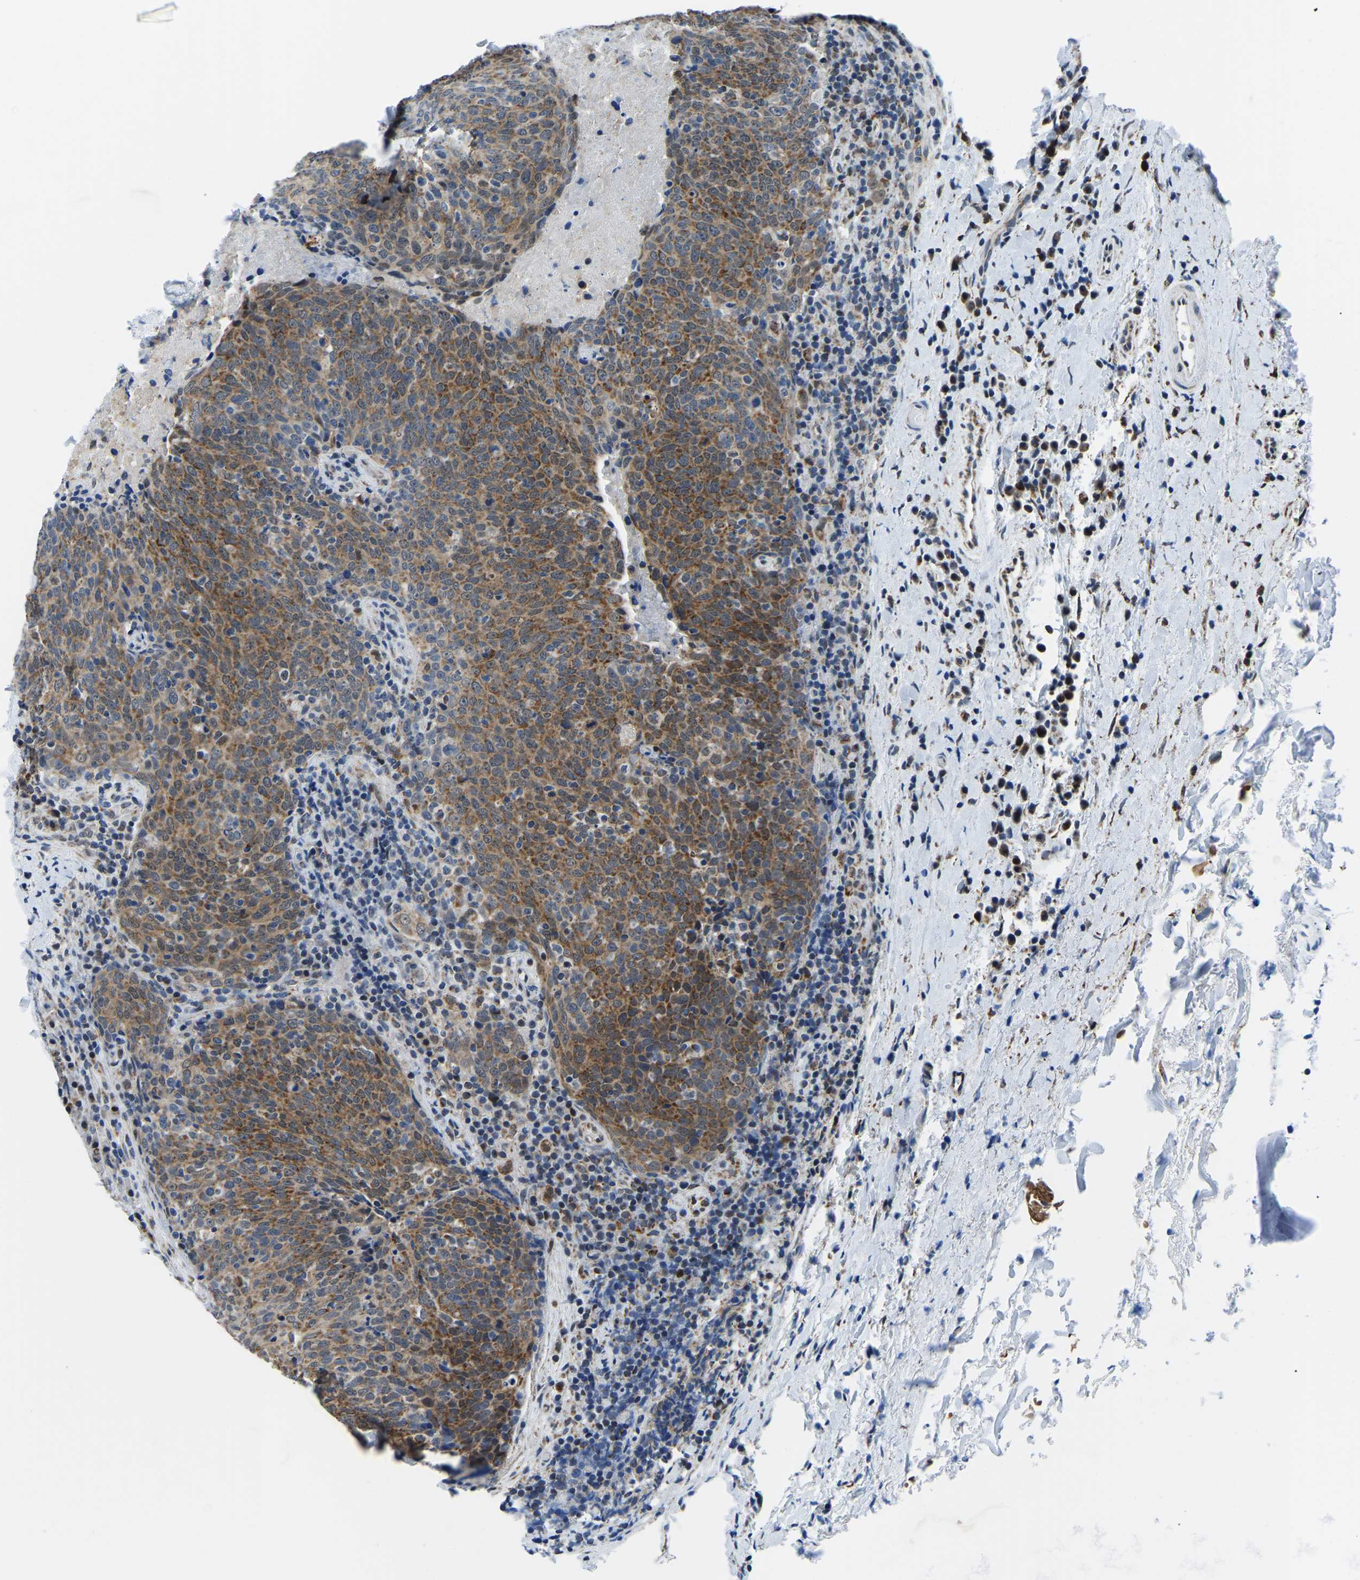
{"staining": {"intensity": "moderate", "quantity": ">75%", "location": "cytoplasmic/membranous"}, "tissue": "head and neck cancer", "cell_type": "Tumor cells", "image_type": "cancer", "snomed": [{"axis": "morphology", "description": "Squamous cell carcinoma, NOS"}, {"axis": "morphology", "description": "Squamous cell carcinoma, metastatic, NOS"}, {"axis": "topography", "description": "Lymph node"}, {"axis": "topography", "description": "Head-Neck"}], "caption": "The immunohistochemical stain shows moderate cytoplasmic/membranous expression in tumor cells of head and neck metastatic squamous cell carcinoma tissue.", "gene": "BNIP3L", "patient": {"sex": "male", "age": 62}}